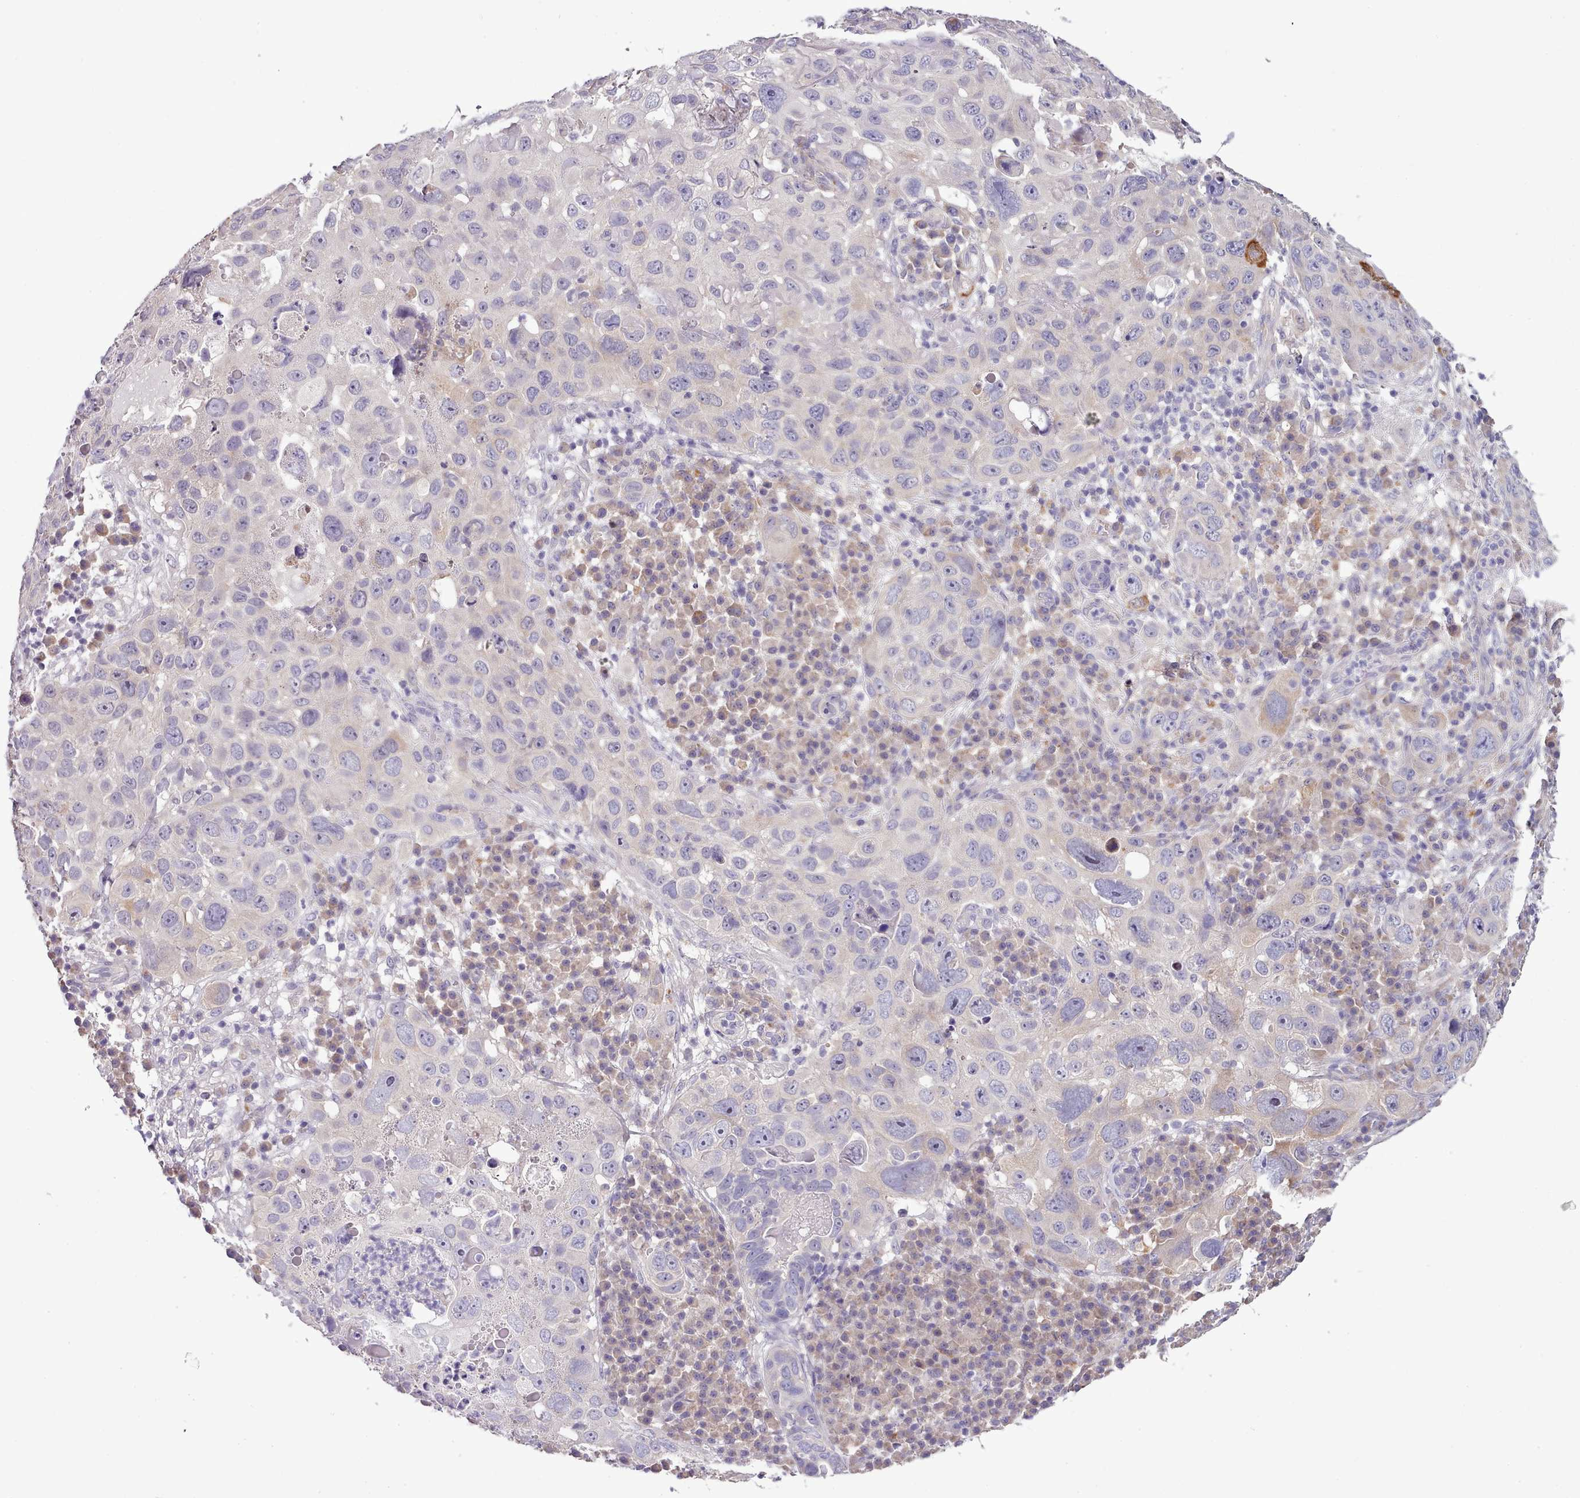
{"staining": {"intensity": "negative", "quantity": "none", "location": "none"}, "tissue": "skin cancer", "cell_type": "Tumor cells", "image_type": "cancer", "snomed": [{"axis": "morphology", "description": "Squamous cell carcinoma in situ, NOS"}, {"axis": "morphology", "description": "Squamous cell carcinoma, NOS"}, {"axis": "topography", "description": "Skin"}], "caption": "Squamous cell carcinoma in situ (skin) was stained to show a protein in brown. There is no significant positivity in tumor cells.", "gene": "SETX", "patient": {"sex": "male", "age": 93}}